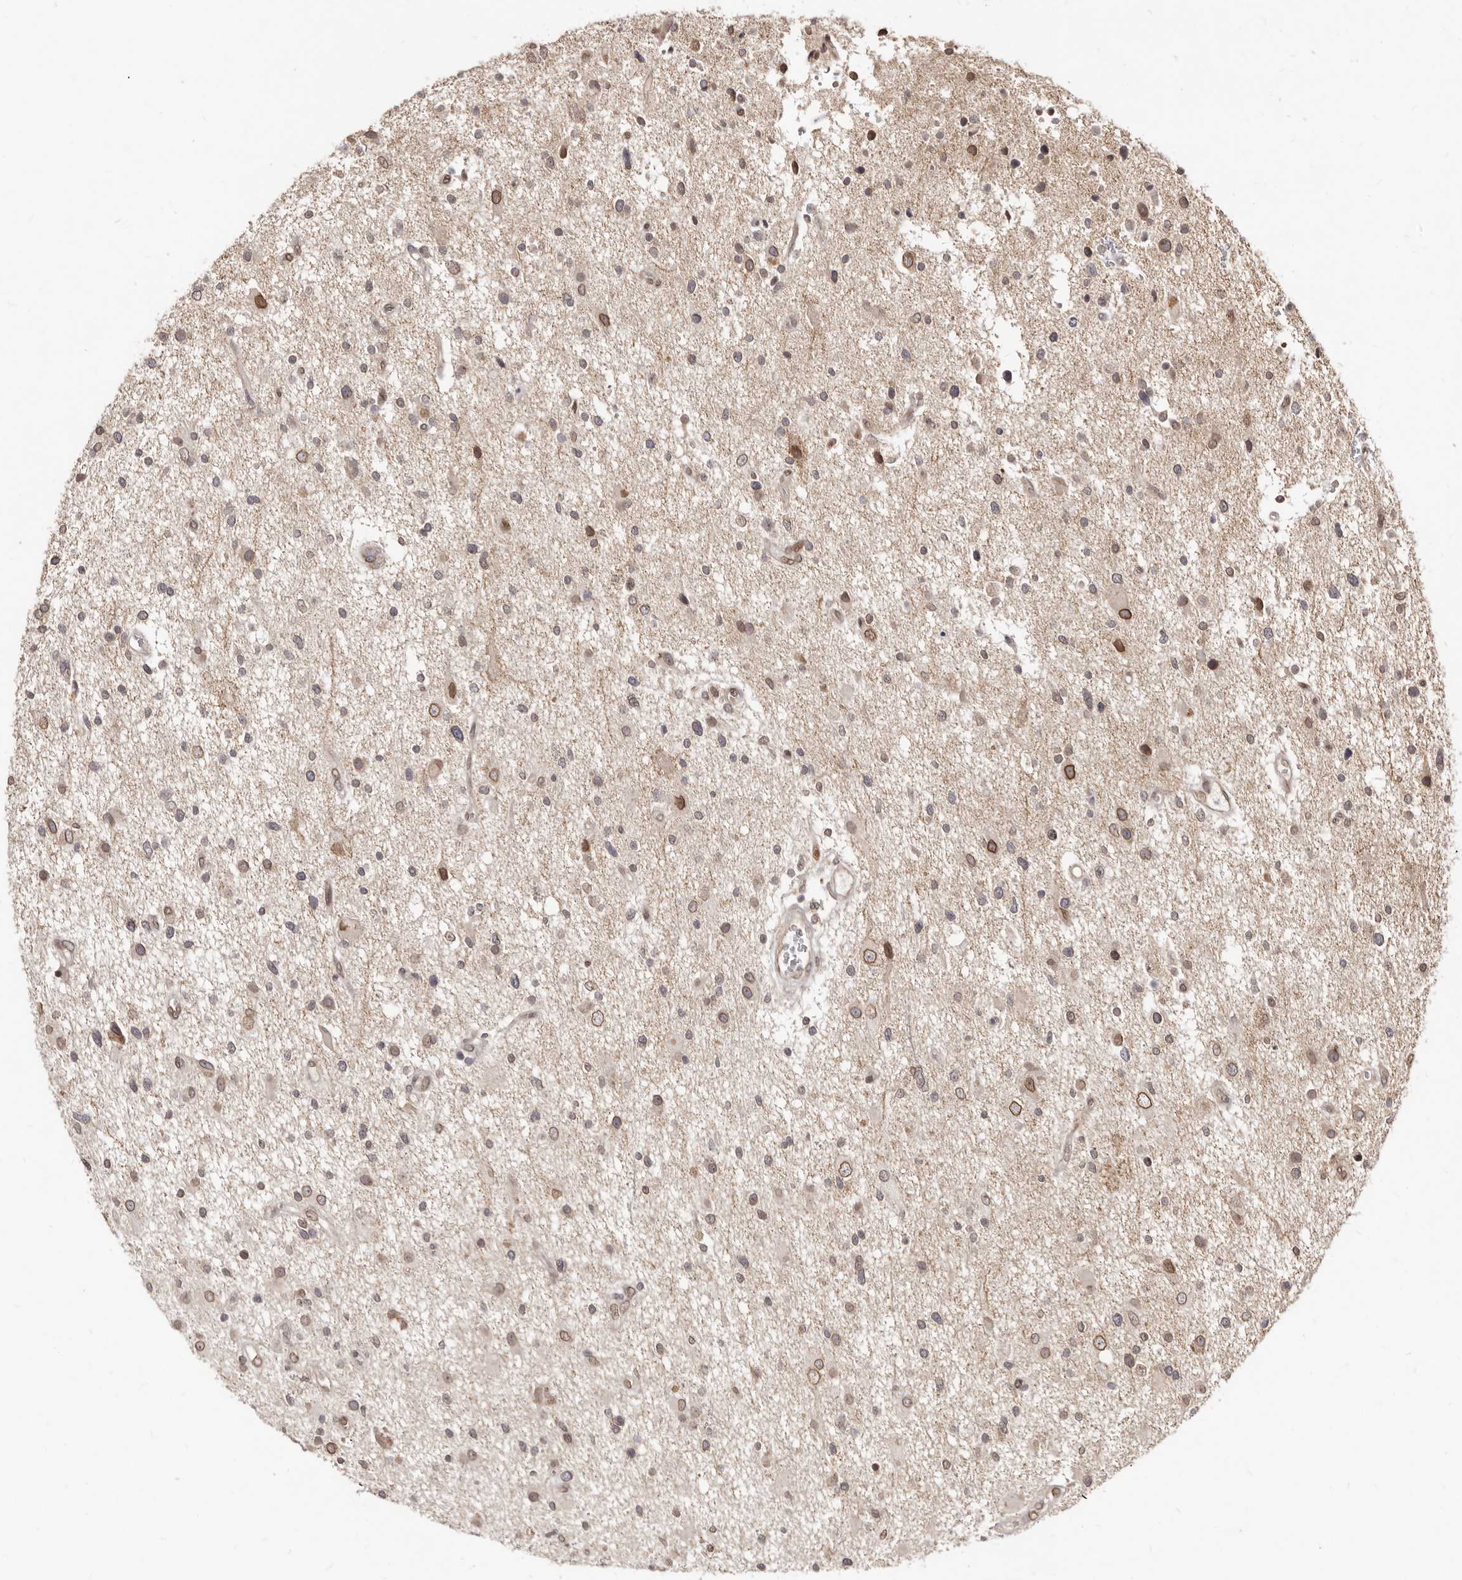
{"staining": {"intensity": "moderate", "quantity": ">75%", "location": "cytoplasmic/membranous,nuclear"}, "tissue": "glioma", "cell_type": "Tumor cells", "image_type": "cancer", "snomed": [{"axis": "morphology", "description": "Glioma, malignant, High grade"}, {"axis": "topography", "description": "Brain"}], "caption": "Protein staining of glioma tissue exhibits moderate cytoplasmic/membranous and nuclear positivity in approximately >75% of tumor cells.", "gene": "LCORL", "patient": {"sex": "male", "age": 33}}